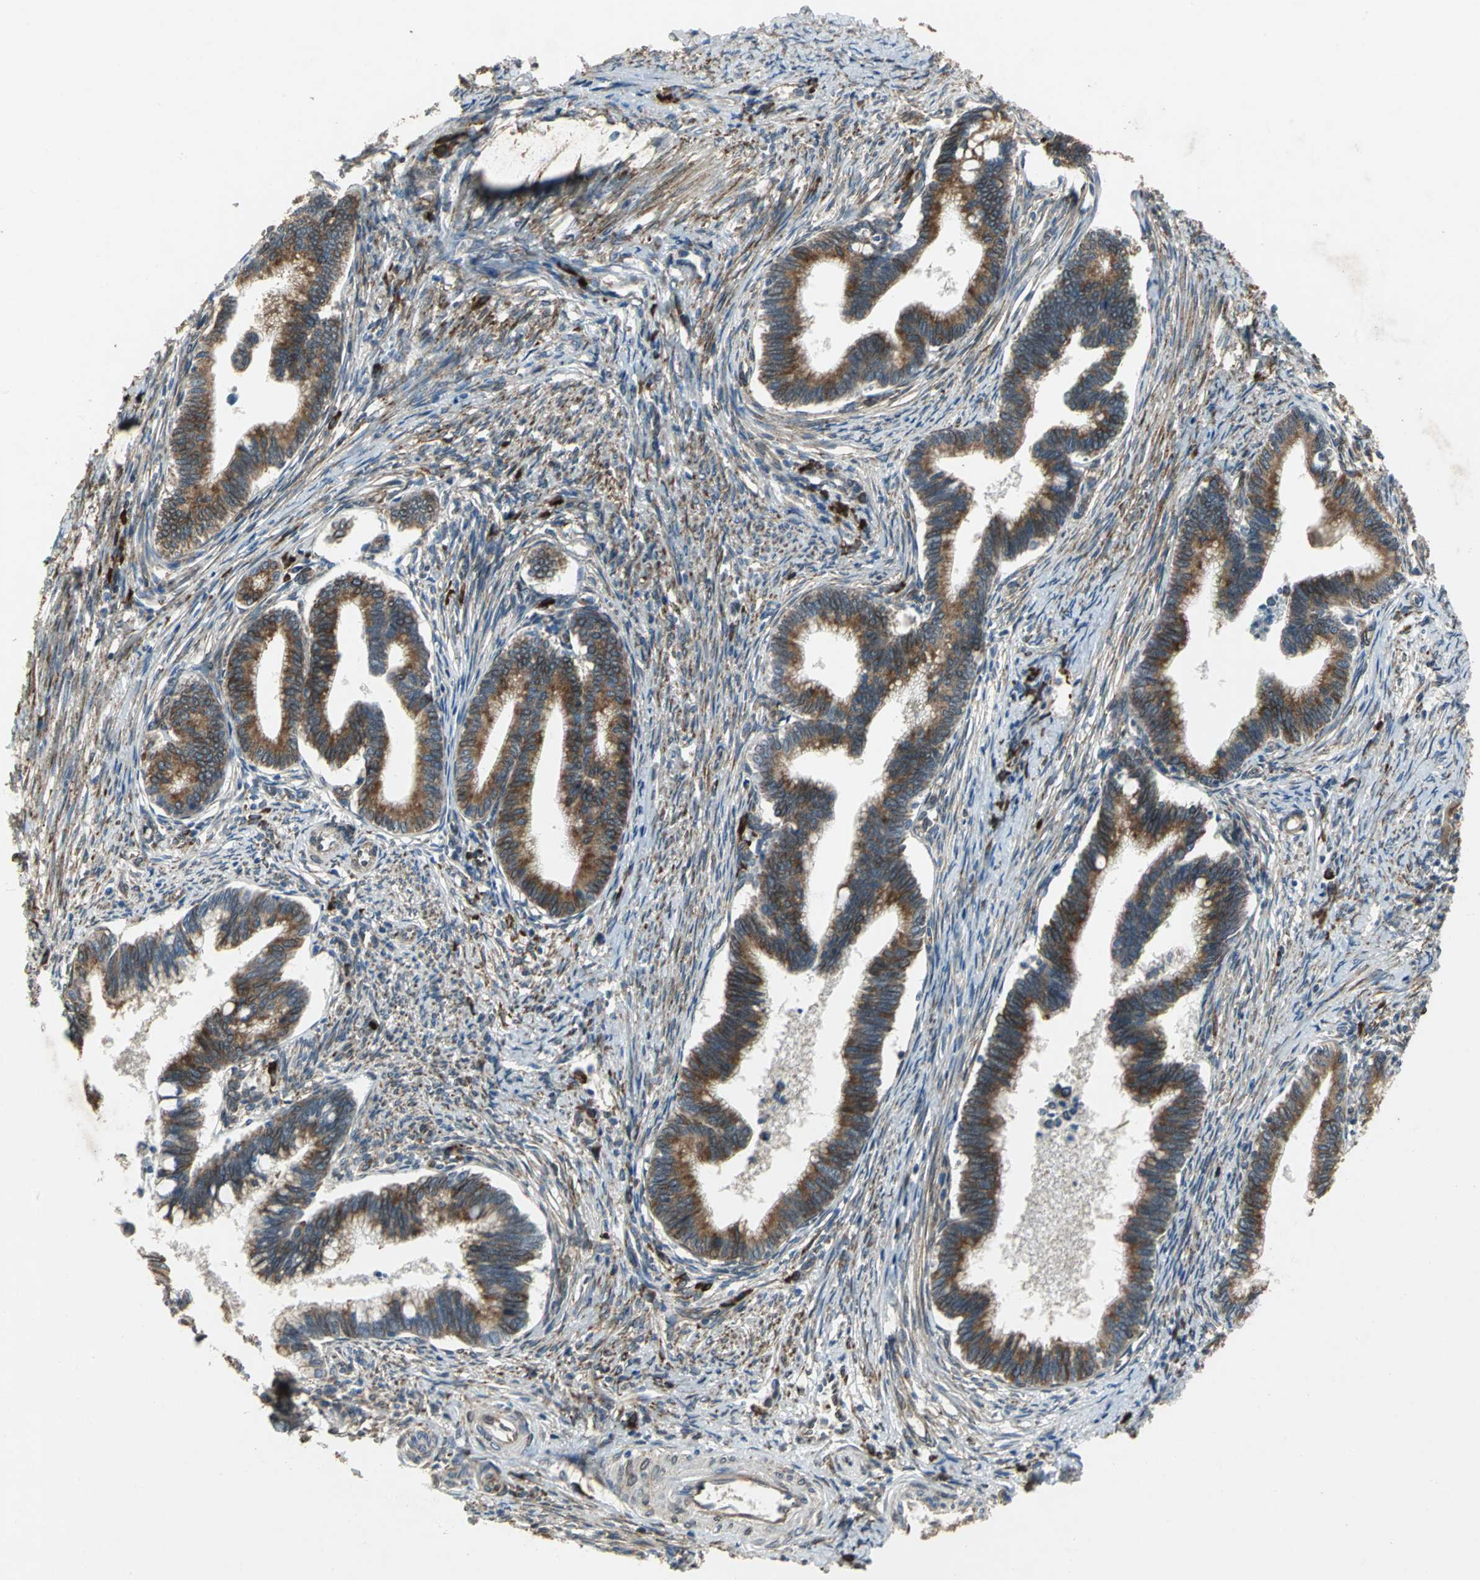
{"staining": {"intensity": "moderate", "quantity": "25%-75%", "location": "cytoplasmic/membranous,nuclear"}, "tissue": "cervical cancer", "cell_type": "Tumor cells", "image_type": "cancer", "snomed": [{"axis": "morphology", "description": "Adenocarcinoma, NOS"}, {"axis": "topography", "description": "Cervix"}], "caption": "Cervical adenocarcinoma stained for a protein shows moderate cytoplasmic/membranous and nuclear positivity in tumor cells.", "gene": "SYVN1", "patient": {"sex": "female", "age": 36}}